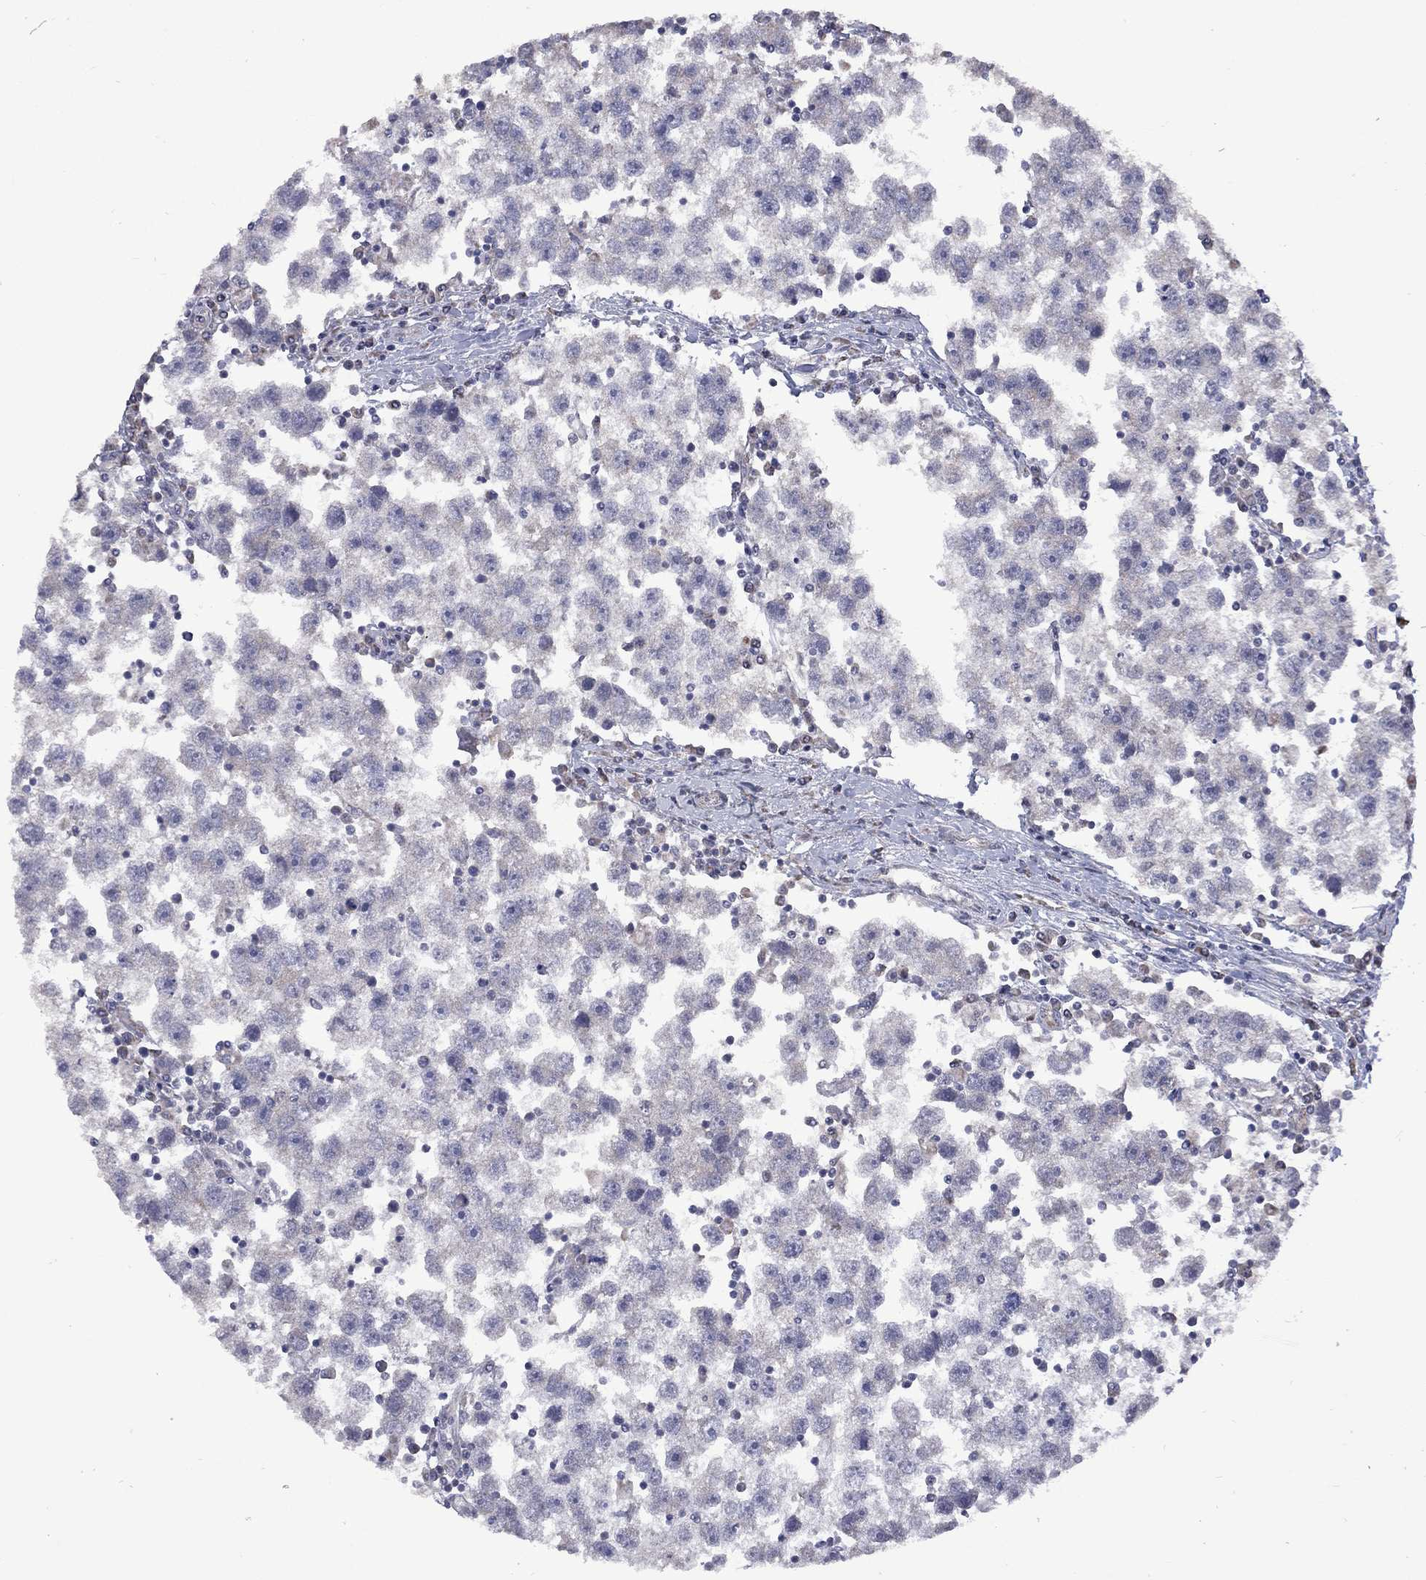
{"staining": {"intensity": "weak", "quantity": "<25%", "location": "cytoplasmic/membranous"}, "tissue": "testis cancer", "cell_type": "Tumor cells", "image_type": "cancer", "snomed": [{"axis": "morphology", "description": "Seminoma, NOS"}, {"axis": "topography", "description": "Testis"}], "caption": "Seminoma (testis) was stained to show a protein in brown. There is no significant expression in tumor cells. (DAB IHC visualized using brightfield microscopy, high magnification).", "gene": "NDUFB1", "patient": {"sex": "male", "age": 30}}